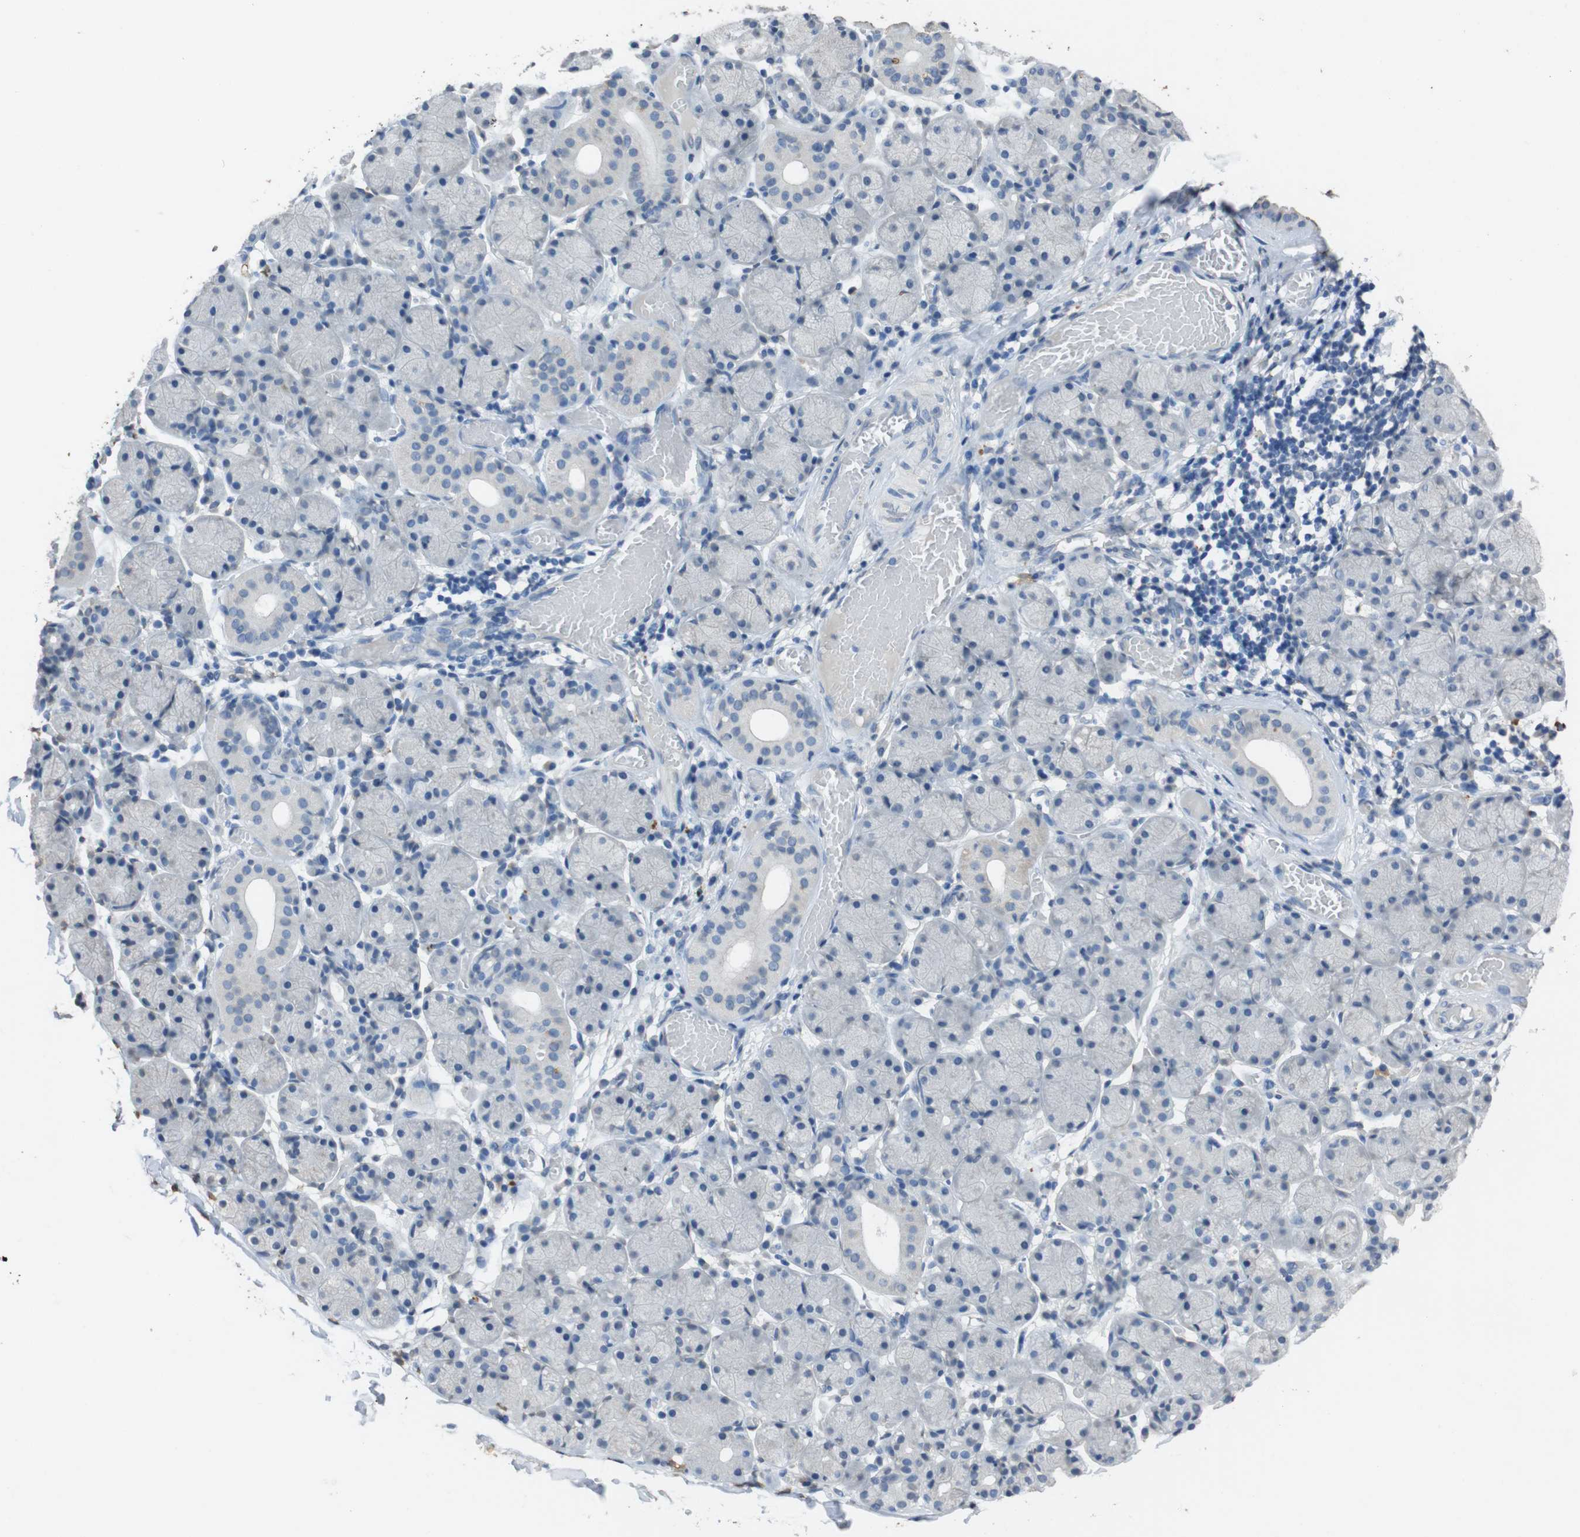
{"staining": {"intensity": "negative", "quantity": "none", "location": "none"}, "tissue": "salivary gland", "cell_type": "Glandular cells", "image_type": "normal", "snomed": [{"axis": "morphology", "description": "Normal tissue, NOS"}, {"axis": "topography", "description": "Salivary gland"}], "caption": "A high-resolution micrograph shows IHC staining of unremarkable salivary gland, which exhibits no significant expression in glandular cells. (DAB immunohistochemistry (IHC) with hematoxylin counter stain).", "gene": "STBD1", "patient": {"sex": "female", "age": 24}}